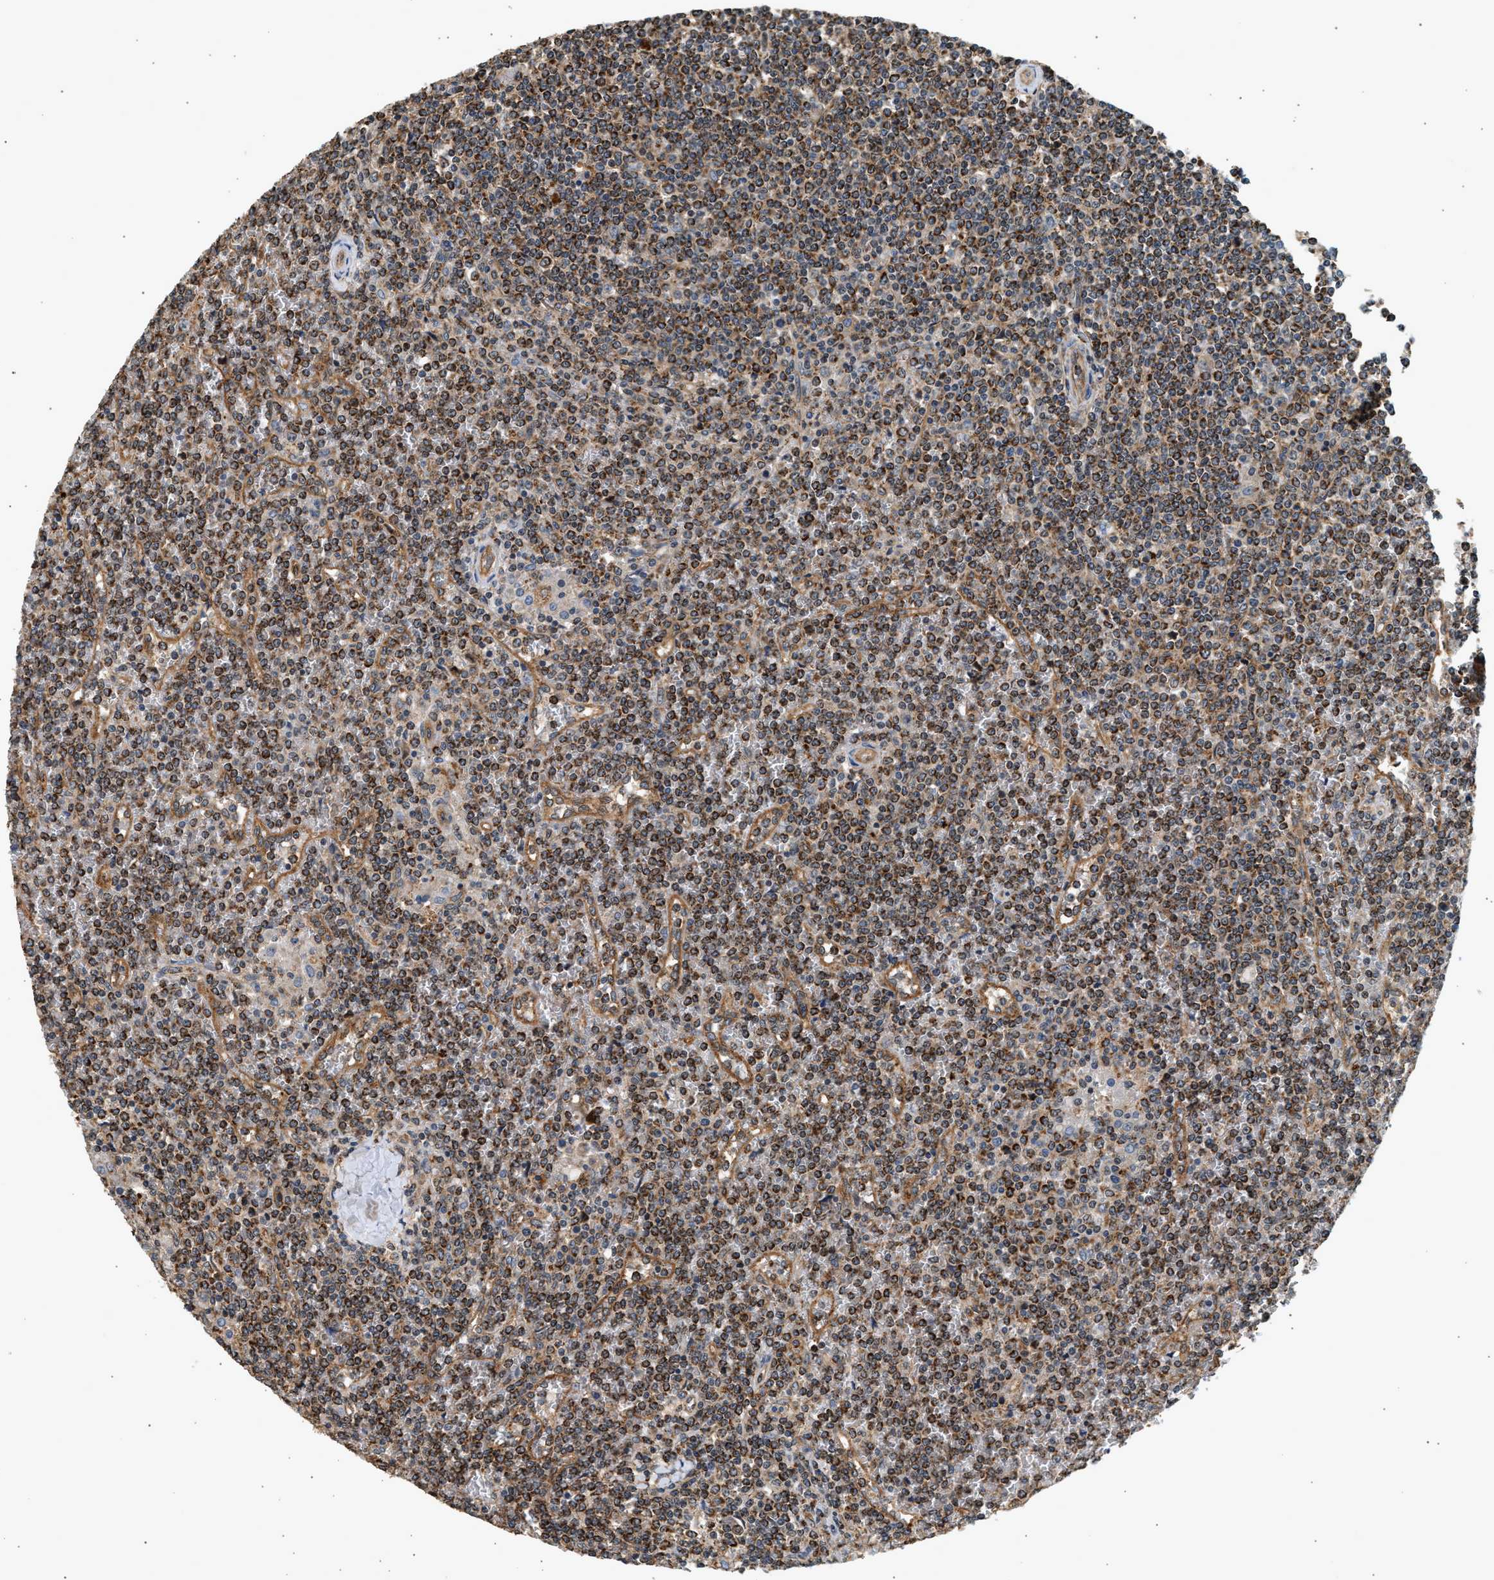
{"staining": {"intensity": "moderate", "quantity": ">75%", "location": "cytoplasmic/membranous"}, "tissue": "lymphoma", "cell_type": "Tumor cells", "image_type": "cancer", "snomed": [{"axis": "morphology", "description": "Malignant lymphoma, non-Hodgkin's type, Low grade"}, {"axis": "topography", "description": "Spleen"}], "caption": "The histopathology image demonstrates a brown stain indicating the presence of a protein in the cytoplasmic/membranous of tumor cells in malignant lymphoma, non-Hodgkin's type (low-grade).", "gene": "DUSP14", "patient": {"sex": "female", "age": 19}}